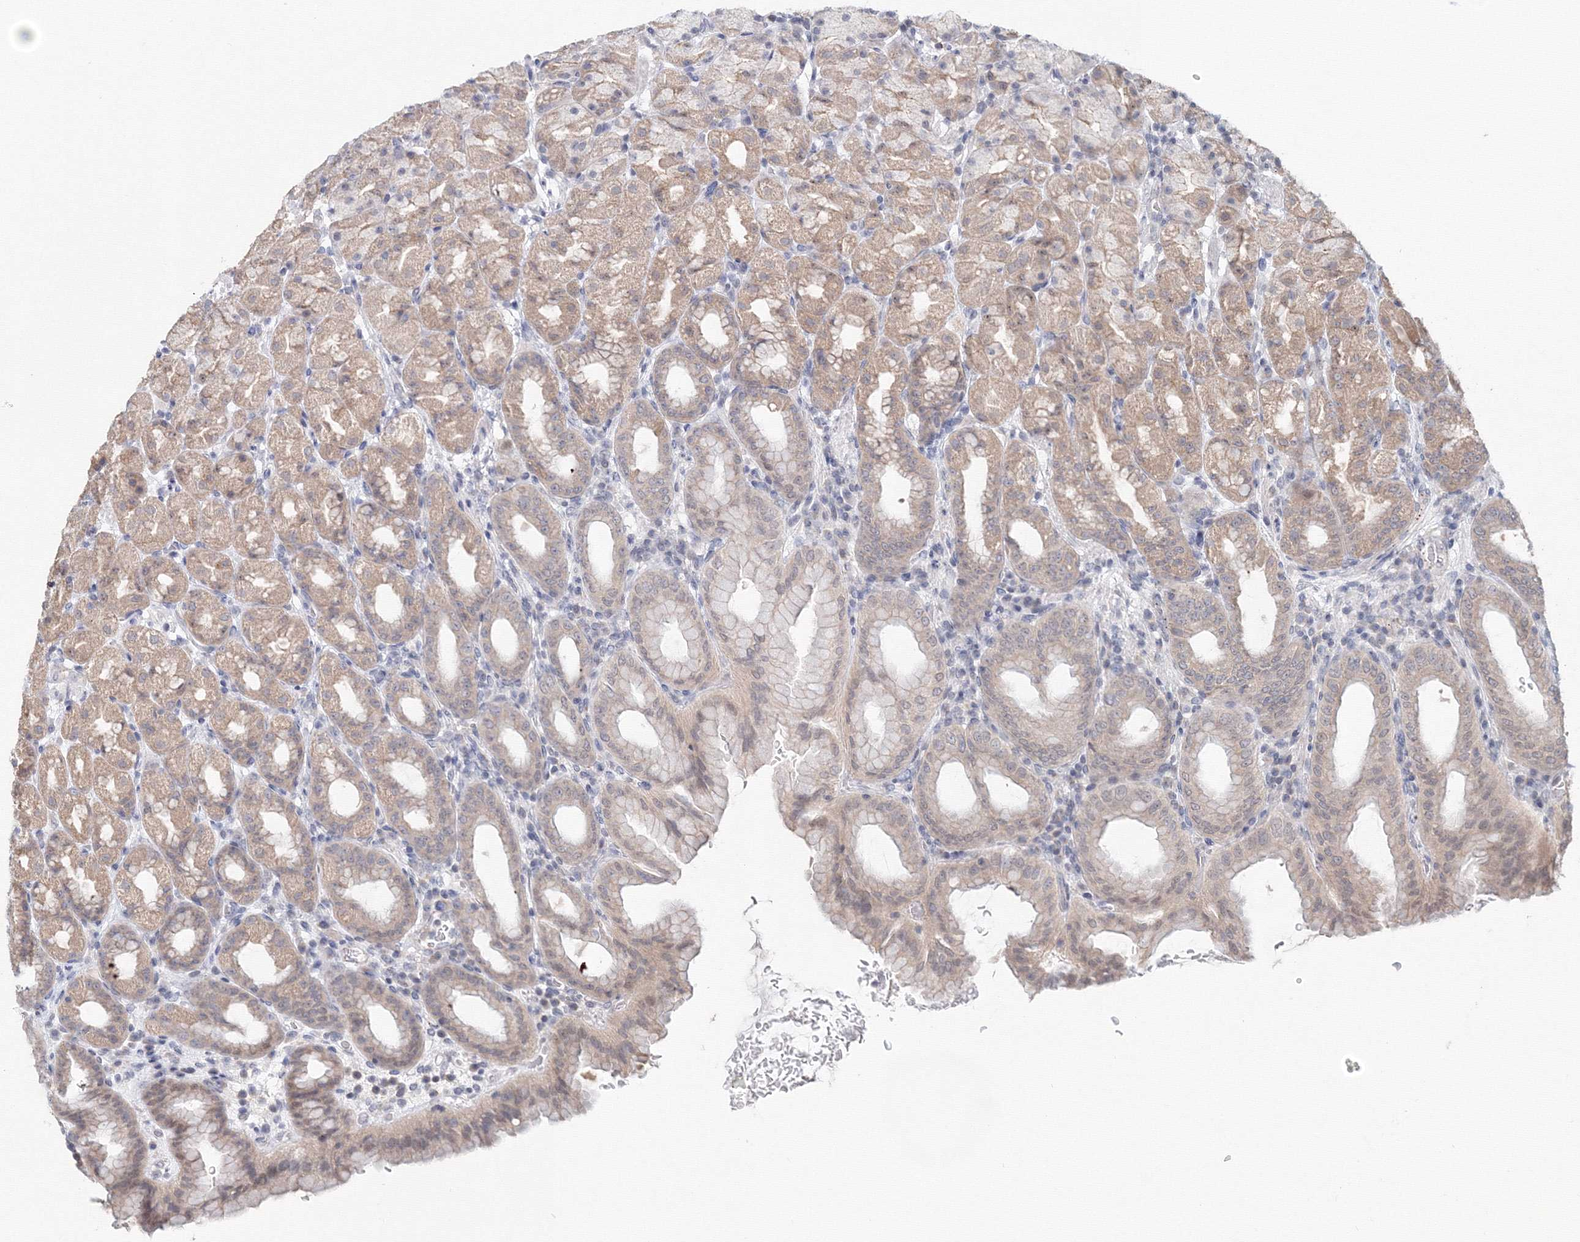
{"staining": {"intensity": "moderate", "quantity": "25%-75%", "location": "cytoplasmic/membranous,nuclear"}, "tissue": "stomach", "cell_type": "Glandular cells", "image_type": "normal", "snomed": [{"axis": "morphology", "description": "Normal tissue, NOS"}, {"axis": "topography", "description": "Stomach, upper"}], "caption": "Immunohistochemical staining of benign human stomach displays 25%-75% levels of moderate cytoplasmic/membranous,nuclear protein positivity in about 25%-75% of glandular cells.", "gene": "SLC7A7", "patient": {"sex": "male", "age": 68}}